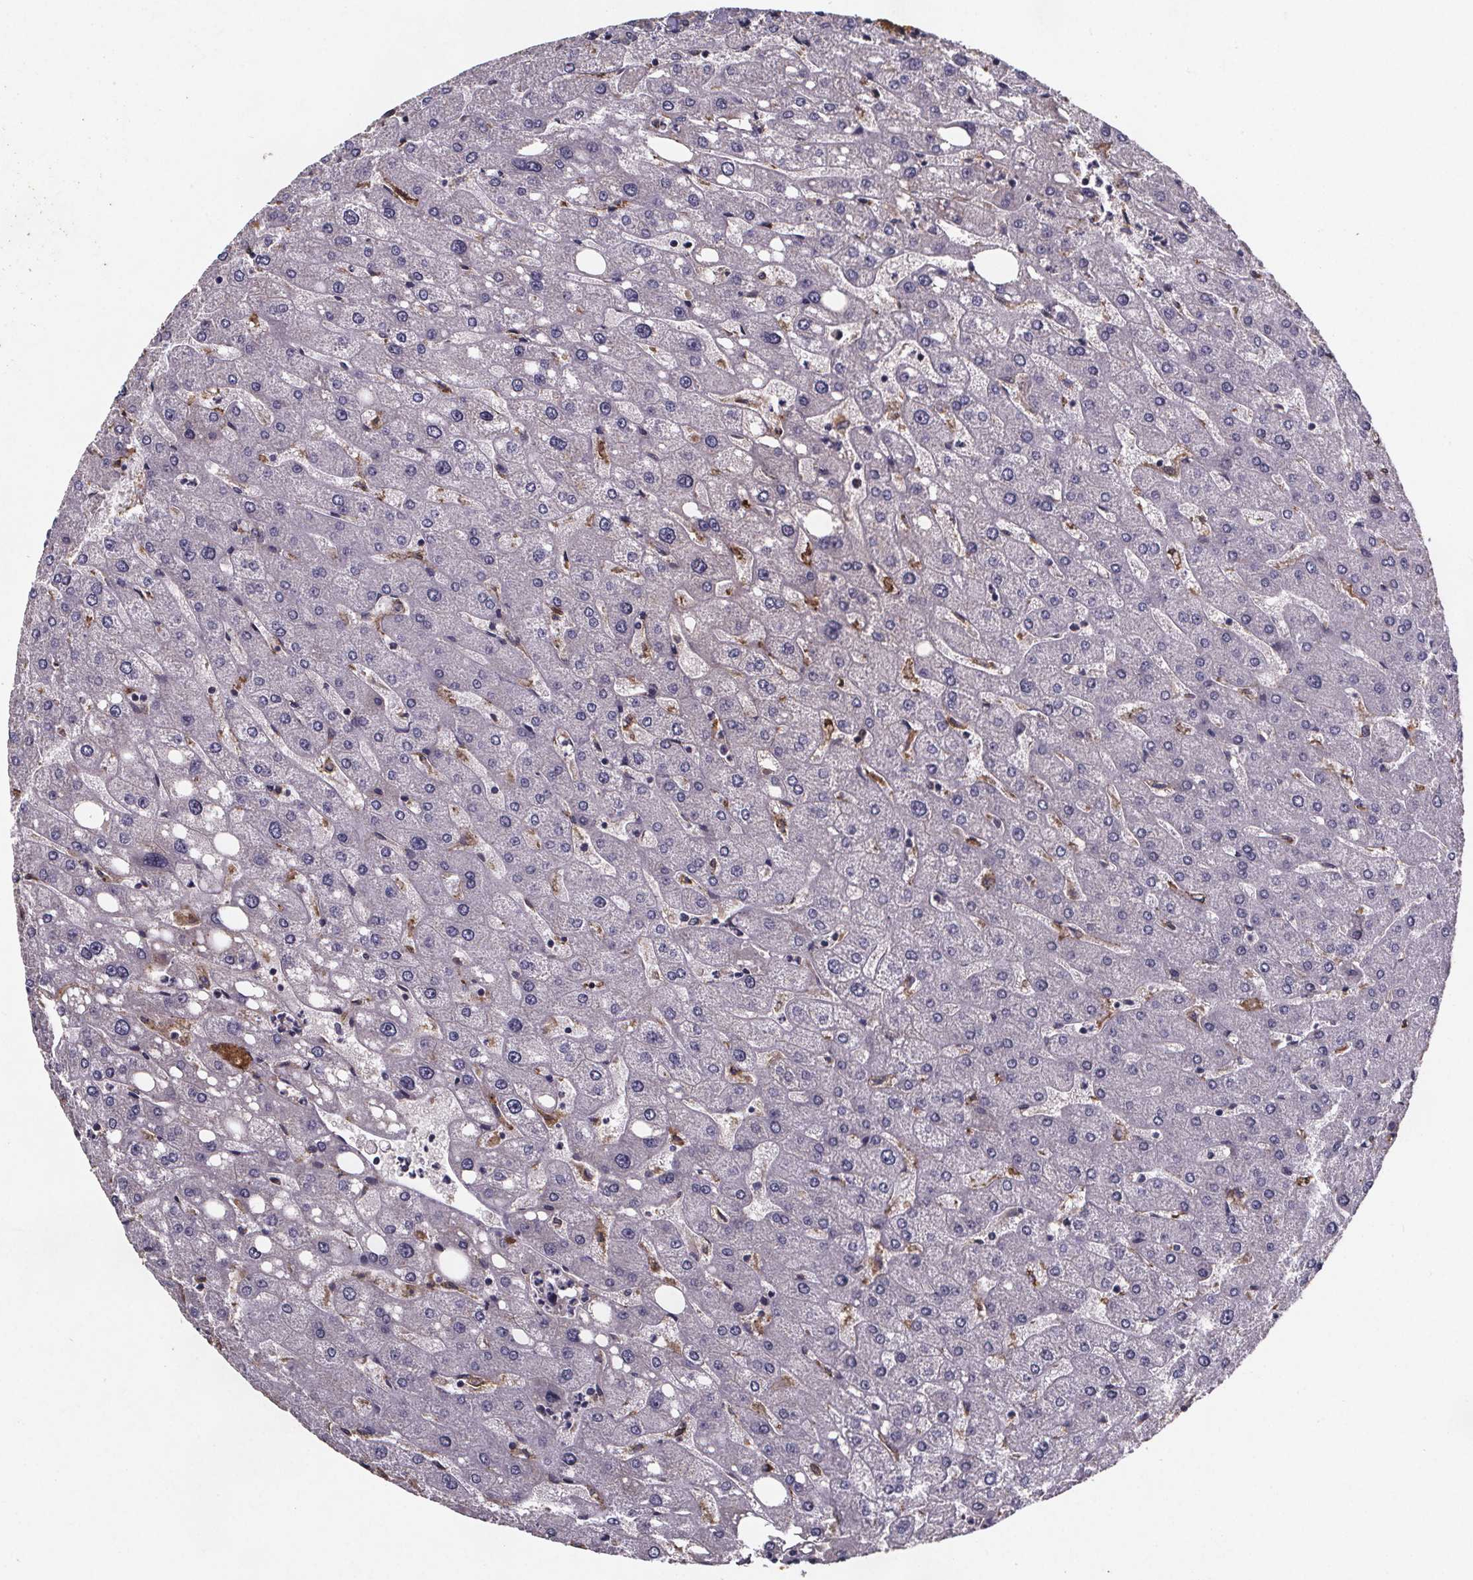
{"staining": {"intensity": "negative", "quantity": "none", "location": "none"}, "tissue": "liver", "cell_type": "Cholangiocytes", "image_type": "normal", "snomed": [{"axis": "morphology", "description": "Normal tissue, NOS"}, {"axis": "topography", "description": "Liver"}], "caption": "The immunohistochemistry (IHC) photomicrograph has no significant expression in cholangiocytes of liver. Nuclei are stained in blue.", "gene": "FASTKD3", "patient": {"sex": "male", "age": 67}}